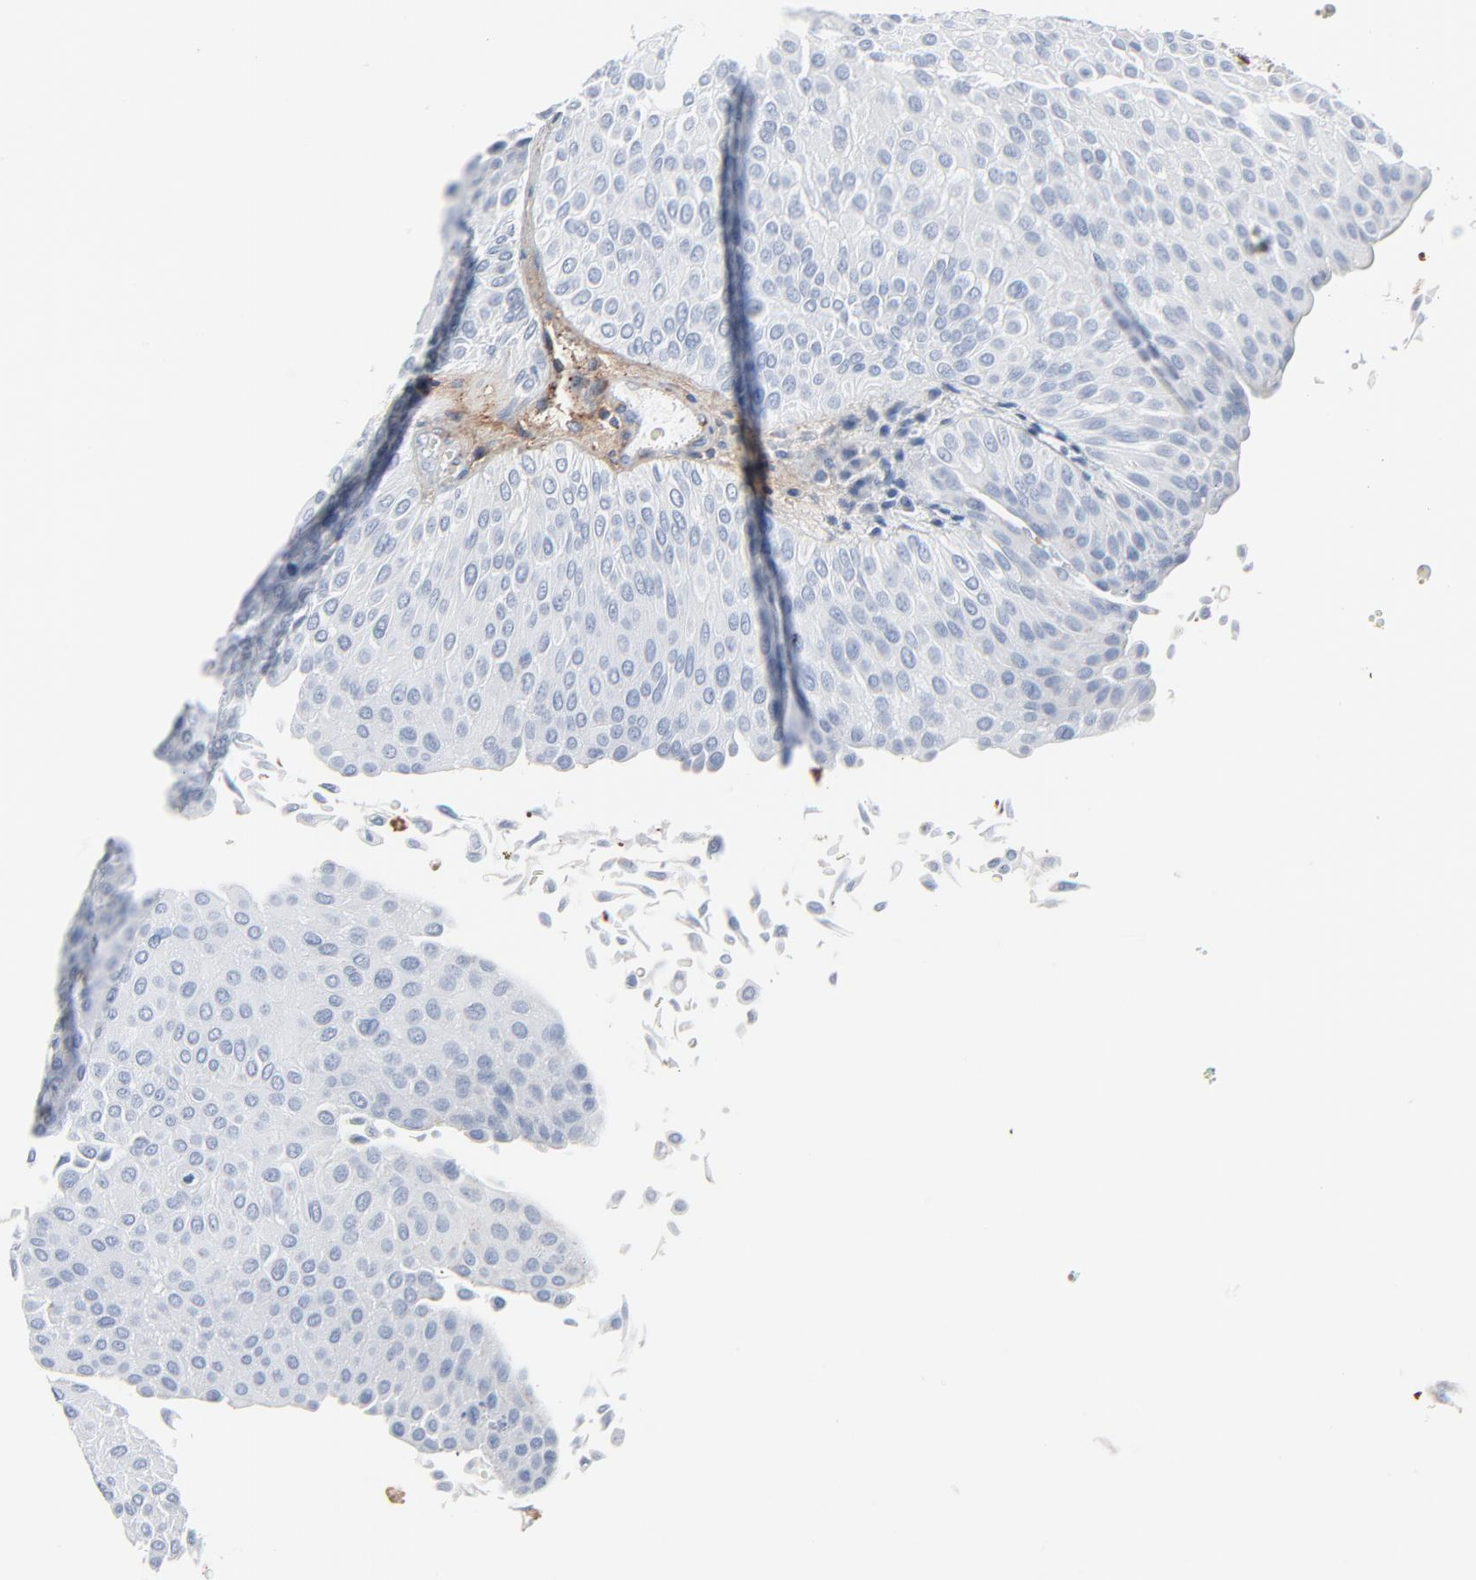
{"staining": {"intensity": "negative", "quantity": "none", "location": "none"}, "tissue": "urothelial cancer", "cell_type": "Tumor cells", "image_type": "cancer", "snomed": [{"axis": "morphology", "description": "Urothelial carcinoma, Low grade"}, {"axis": "topography", "description": "Urinary bladder"}], "caption": "The photomicrograph shows no significant staining in tumor cells of urothelial cancer.", "gene": "BGN", "patient": {"sex": "male", "age": 64}}